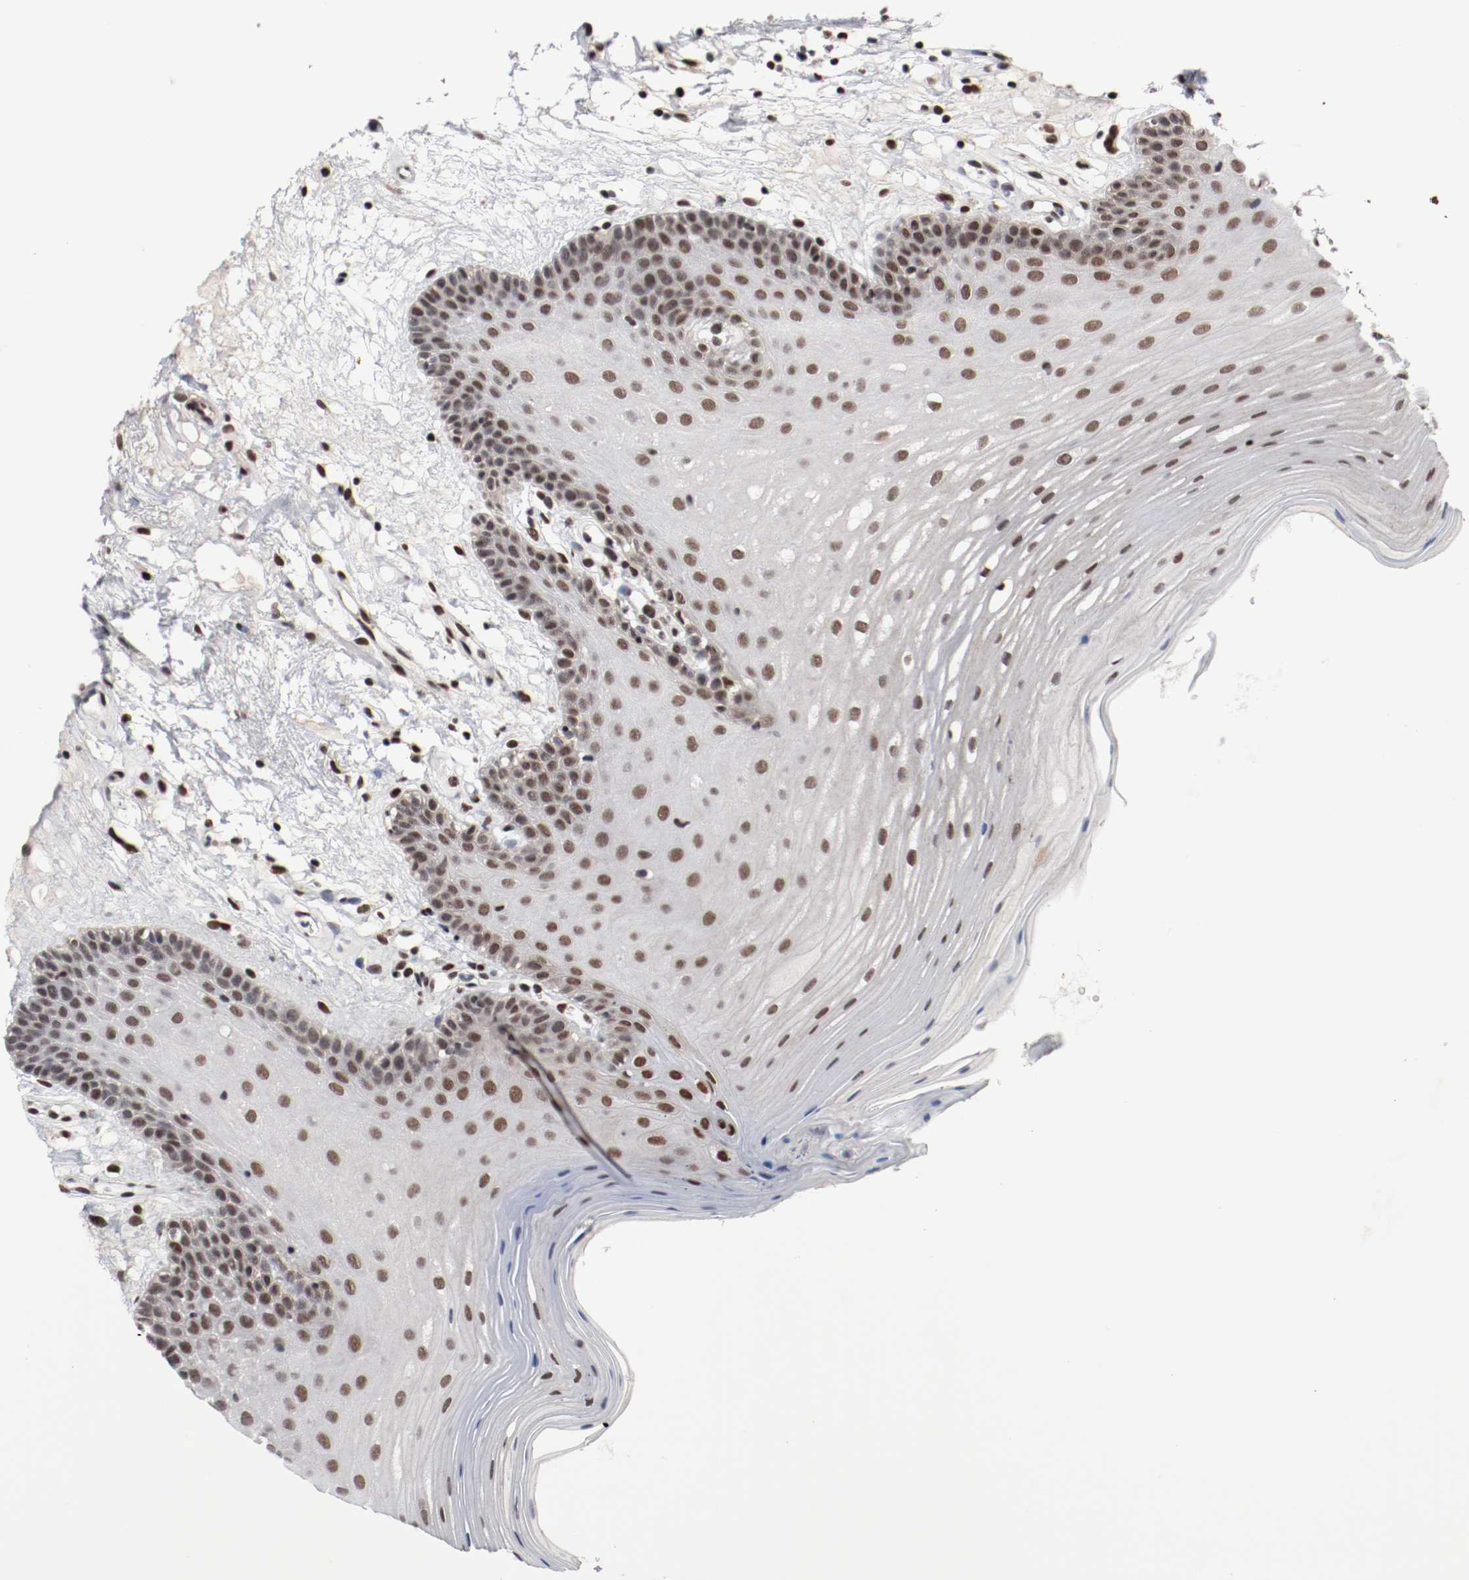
{"staining": {"intensity": "moderate", "quantity": ">75%", "location": "nuclear"}, "tissue": "oral mucosa", "cell_type": "Squamous epithelial cells", "image_type": "normal", "snomed": [{"axis": "morphology", "description": "Normal tissue, NOS"}, {"axis": "morphology", "description": "Squamous cell carcinoma, NOS"}, {"axis": "topography", "description": "Skeletal muscle"}, {"axis": "topography", "description": "Oral tissue"}, {"axis": "topography", "description": "Head-Neck"}], "caption": "A brown stain labels moderate nuclear expression of a protein in squamous epithelial cells of benign human oral mucosa. The staining is performed using DAB (3,3'-diaminobenzidine) brown chromogen to label protein expression. The nuclei are counter-stained blue using hematoxylin.", "gene": "MEF2D", "patient": {"sex": "male", "age": 71}}